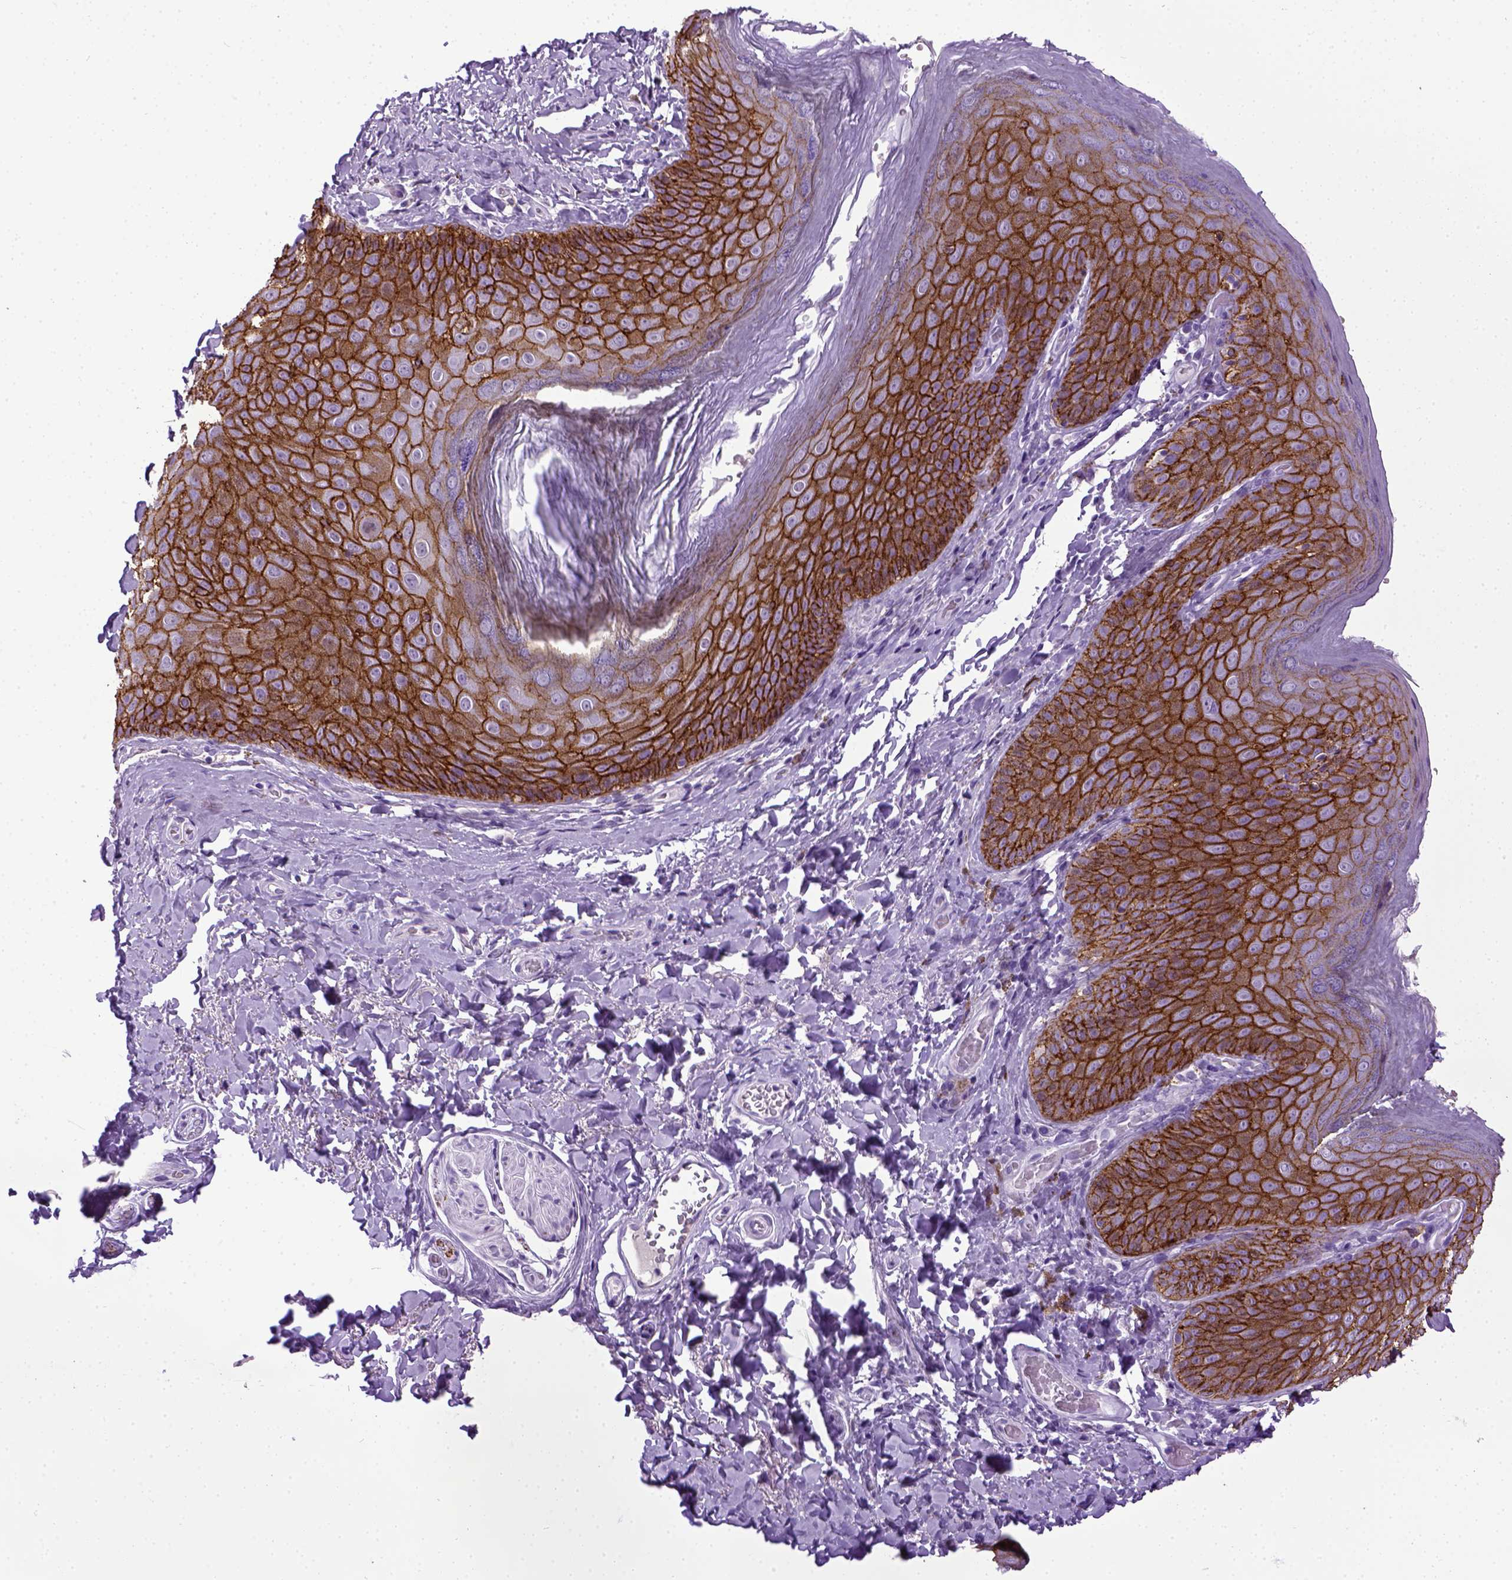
{"staining": {"intensity": "strong", "quantity": ">75%", "location": "cytoplasmic/membranous"}, "tissue": "skin", "cell_type": "Epidermal cells", "image_type": "normal", "snomed": [{"axis": "morphology", "description": "Normal tissue, NOS"}, {"axis": "topography", "description": "Anal"}], "caption": "Human skin stained with a brown dye exhibits strong cytoplasmic/membranous positive staining in approximately >75% of epidermal cells.", "gene": "CDH1", "patient": {"sex": "male", "age": 53}}